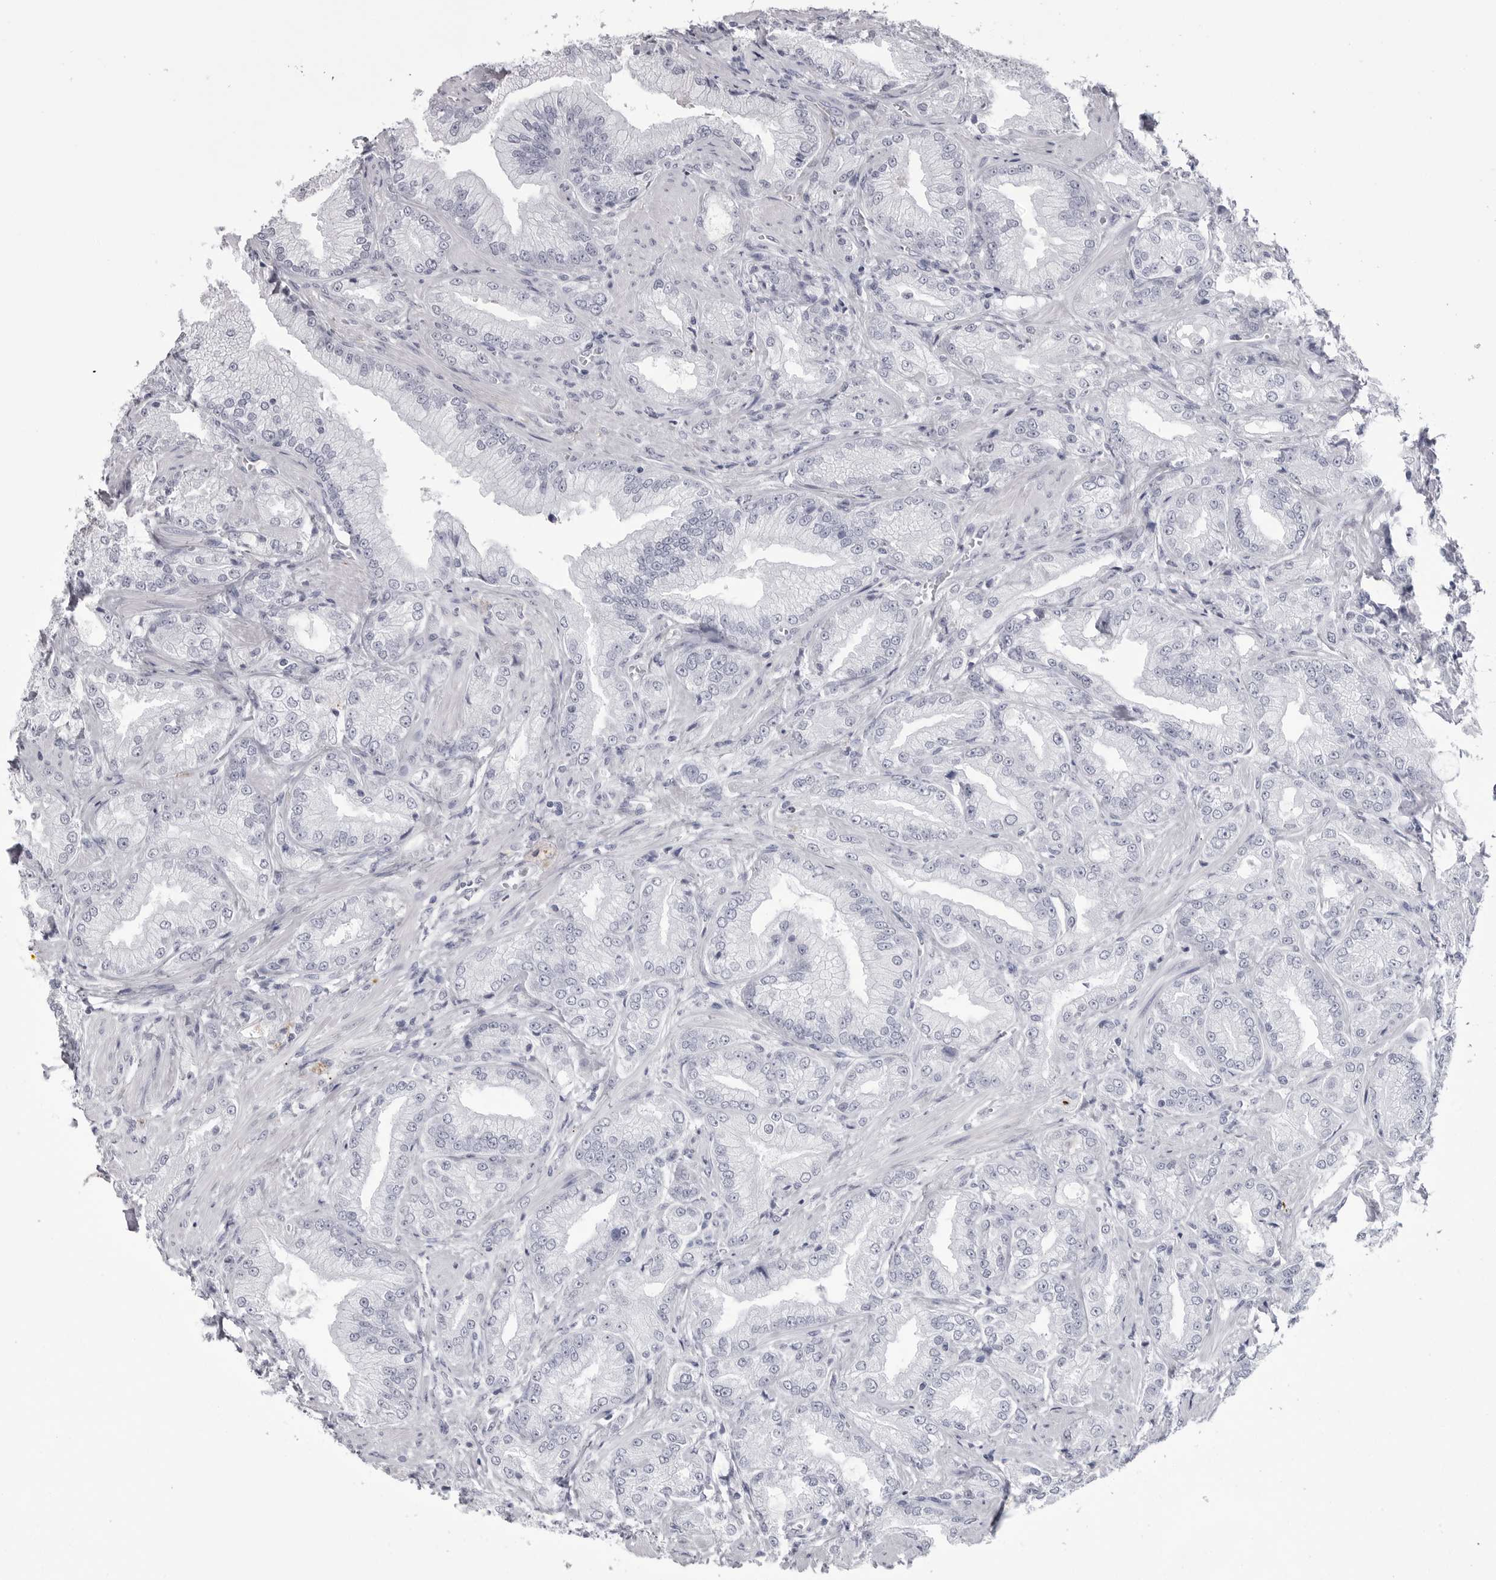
{"staining": {"intensity": "negative", "quantity": "none", "location": "none"}, "tissue": "prostate cancer", "cell_type": "Tumor cells", "image_type": "cancer", "snomed": [{"axis": "morphology", "description": "Adenocarcinoma, Low grade"}, {"axis": "topography", "description": "Prostate"}], "caption": "This is a image of immunohistochemistry staining of adenocarcinoma (low-grade) (prostate), which shows no positivity in tumor cells. (Brightfield microscopy of DAB immunohistochemistry (IHC) at high magnification).", "gene": "COL26A1", "patient": {"sex": "male", "age": 62}}